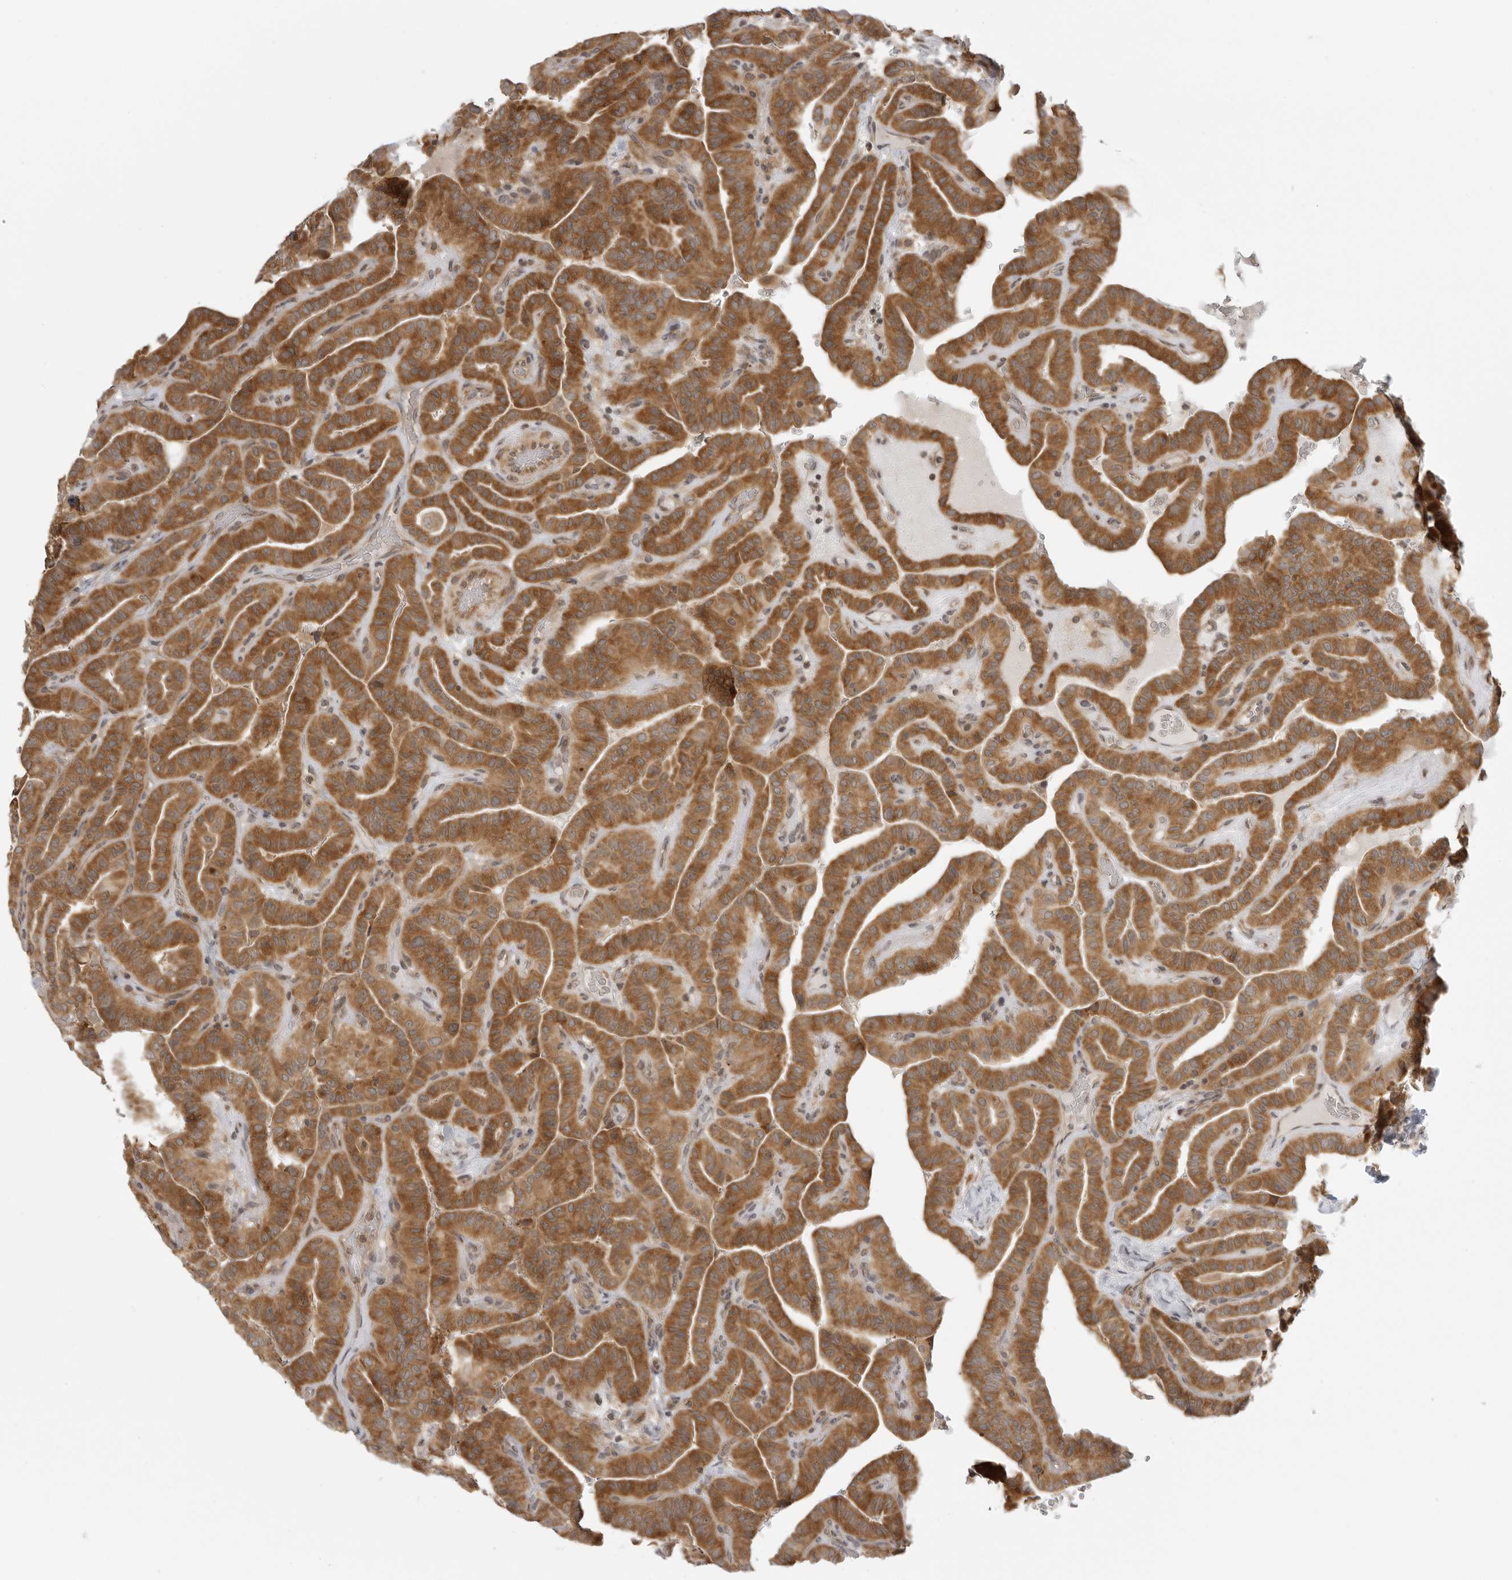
{"staining": {"intensity": "moderate", "quantity": ">75%", "location": "cytoplasmic/membranous"}, "tissue": "thyroid cancer", "cell_type": "Tumor cells", "image_type": "cancer", "snomed": [{"axis": "morphology", "description": "Papillary adenocarcinoma, NOS"}, {"axis": "topography", "description": "Thyroid gland"}], "caption": "Immunohistochemical staining of human thyroid cancer (papillary adenocarcinoma) shows medium levels of moderate cytoplasmic/membranous expression in about >75% of tumor cells. (IHC, brightfield microscopy, high magnification).", "gene": "PRRC2A", "patient": {"sex": "male", "age": 77}}